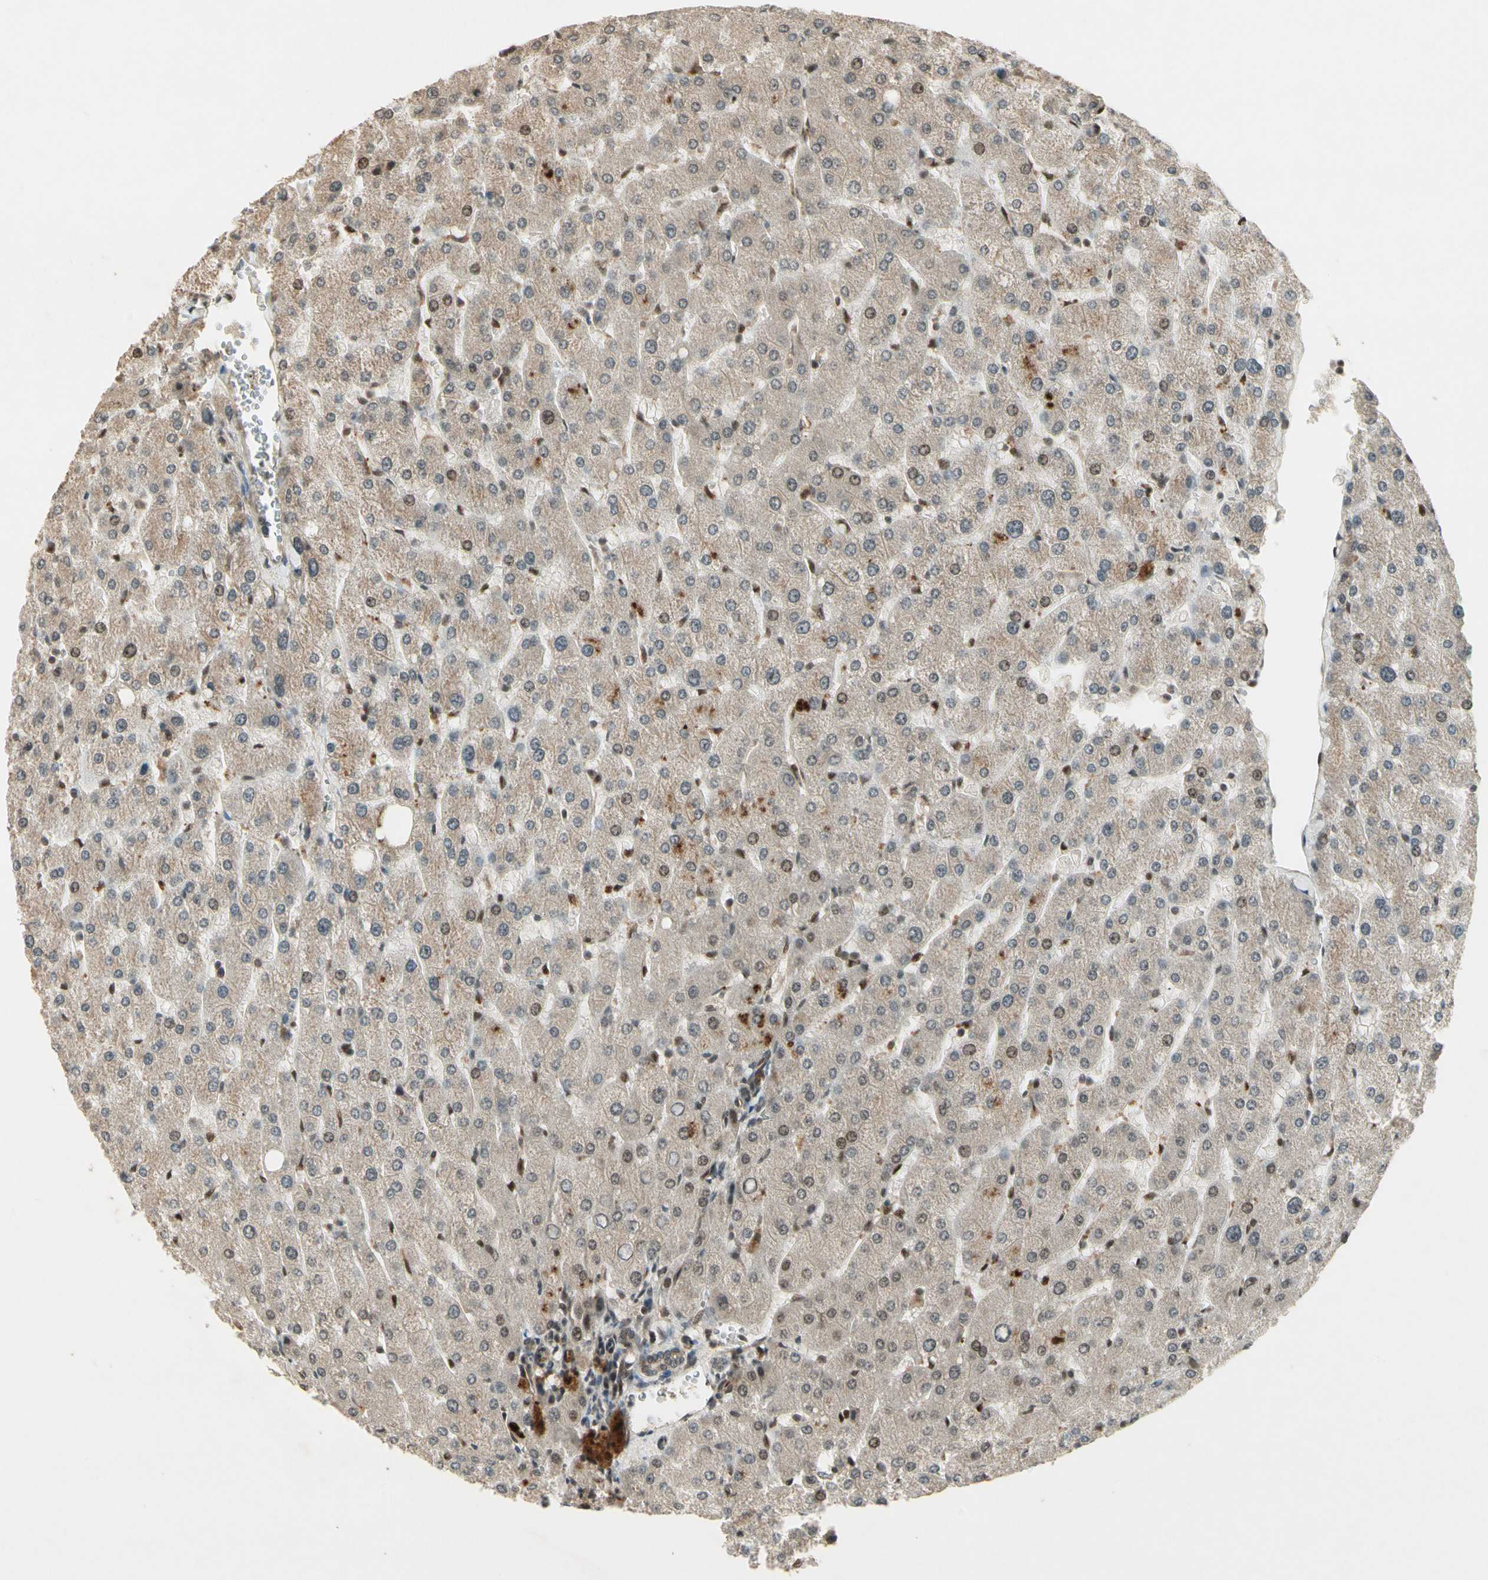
{"staining": {"intensity": "weak", "quantity": "<25%", "location": "nuclear"}, "tissue": "liver", "cell_type": "Cholangiocytes", "image_type": "normal", "snomed": [{"axis": "morphology", "description": "Normal tissue, NOS"}, {"axis": "topography", "description": "Liver"}], "caption": "Immunohistochemistry (IHC) micrograph of benign liver stained for a protein (brown), which shows no staining in cholangiocytes.", "gene": "CDK11A", "patient": {"sex": "male", "age": 55}}